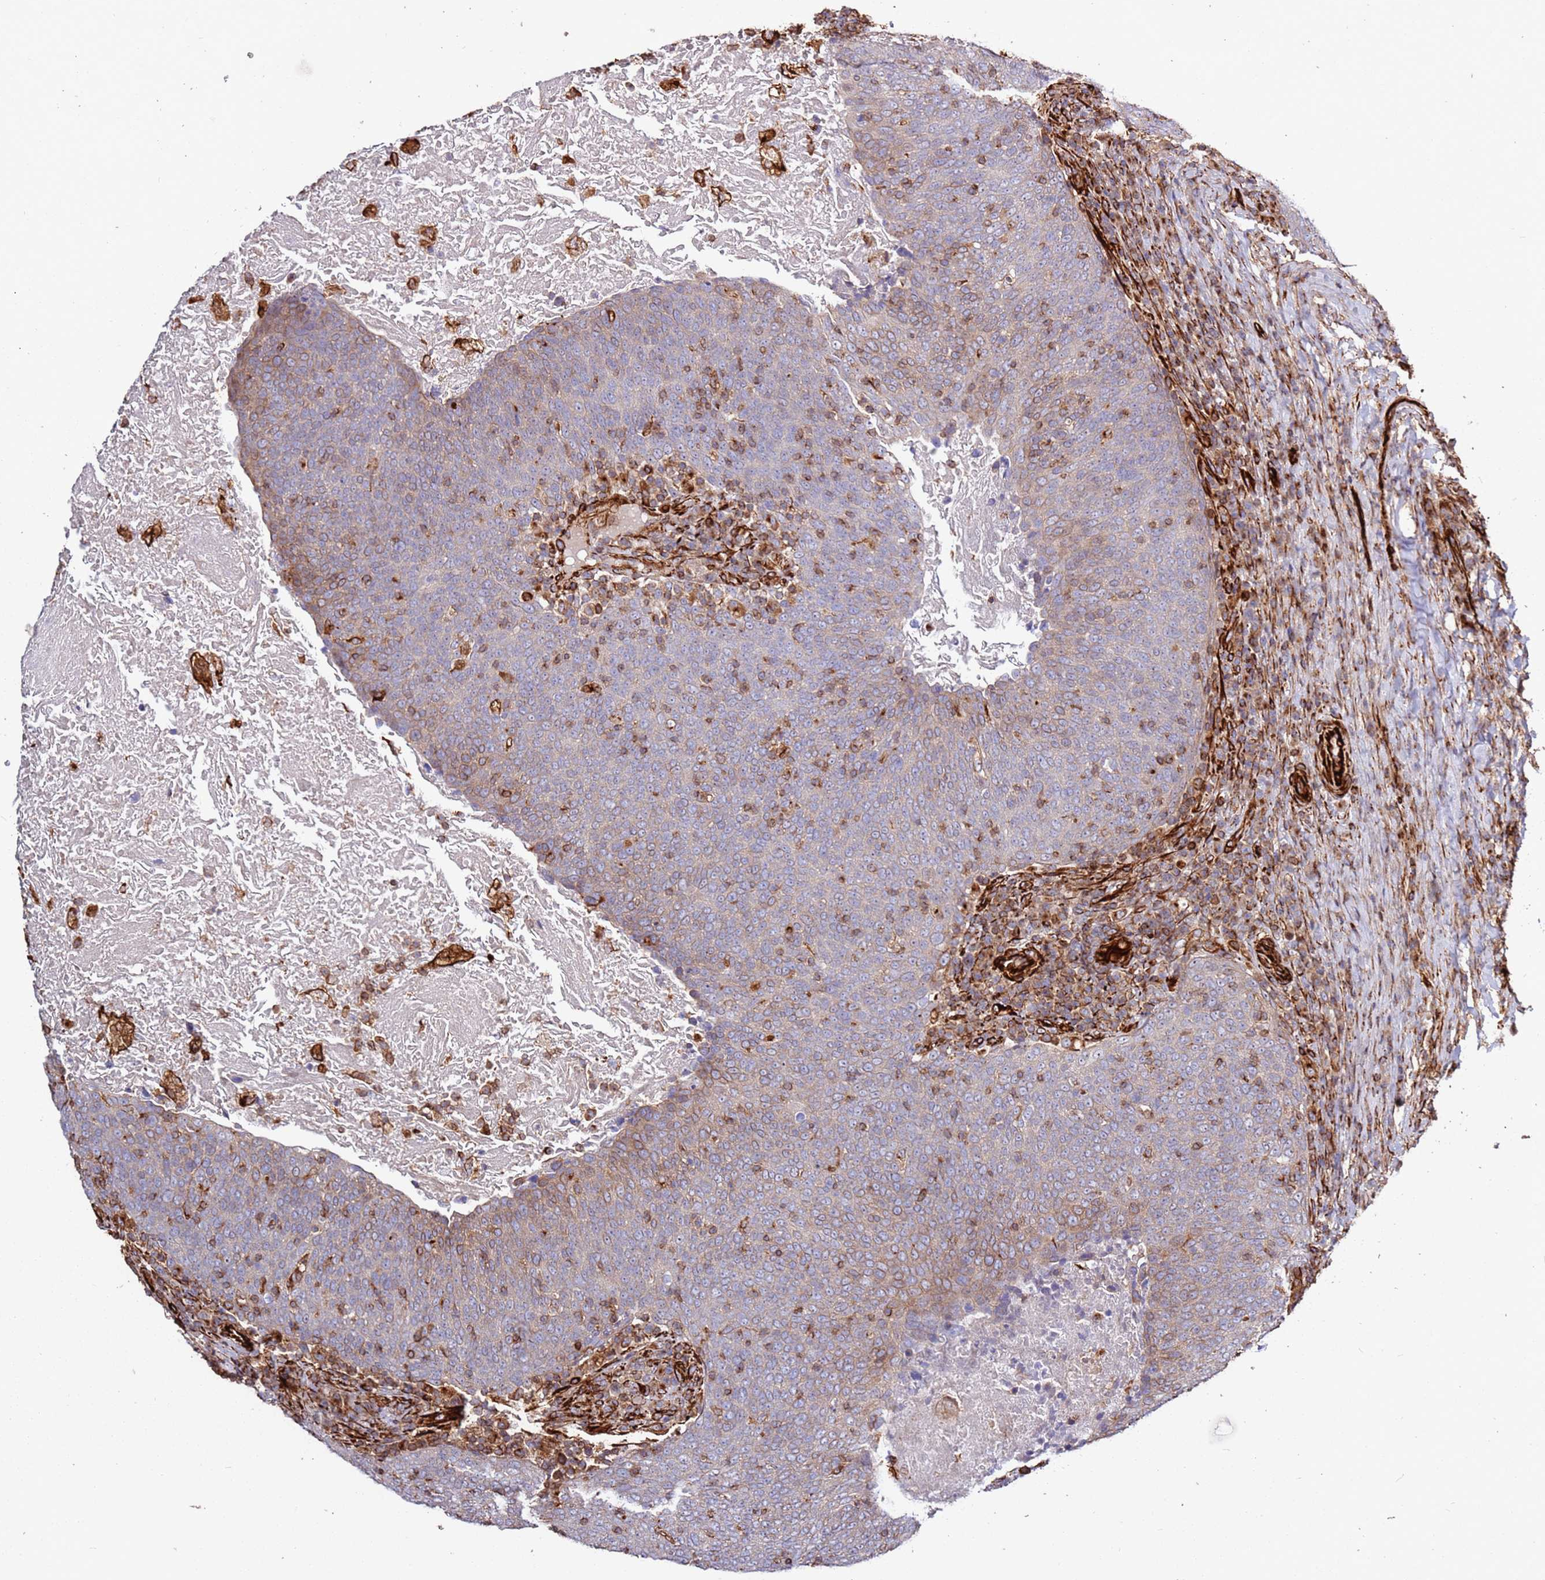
{"staining": {"intensity": "negative", "quantity": "none", "location": "none"}, "tissue": "head and neck cancer", "cell_type": "Tumor cells", "image_type": "cancer", "snomed": [{"axis": "morphology", "description": "Squamous cell carcinoma, NOS"}, {"axis": "morphology", "description": "Squamous cell carcinoma, metastatic, NOS"}, {"axis": "topography", "description": "Lymph node"}, {"axis": "topography", "description": "Head-Neck"}], "caption": "Human head and neck metastatic squamous cell carcinoma stained for a protein using IHC demonstrates no staining in tumor cells.", "gene": "MRGPRE", "patient": {"sex": "male", "age": 62}}